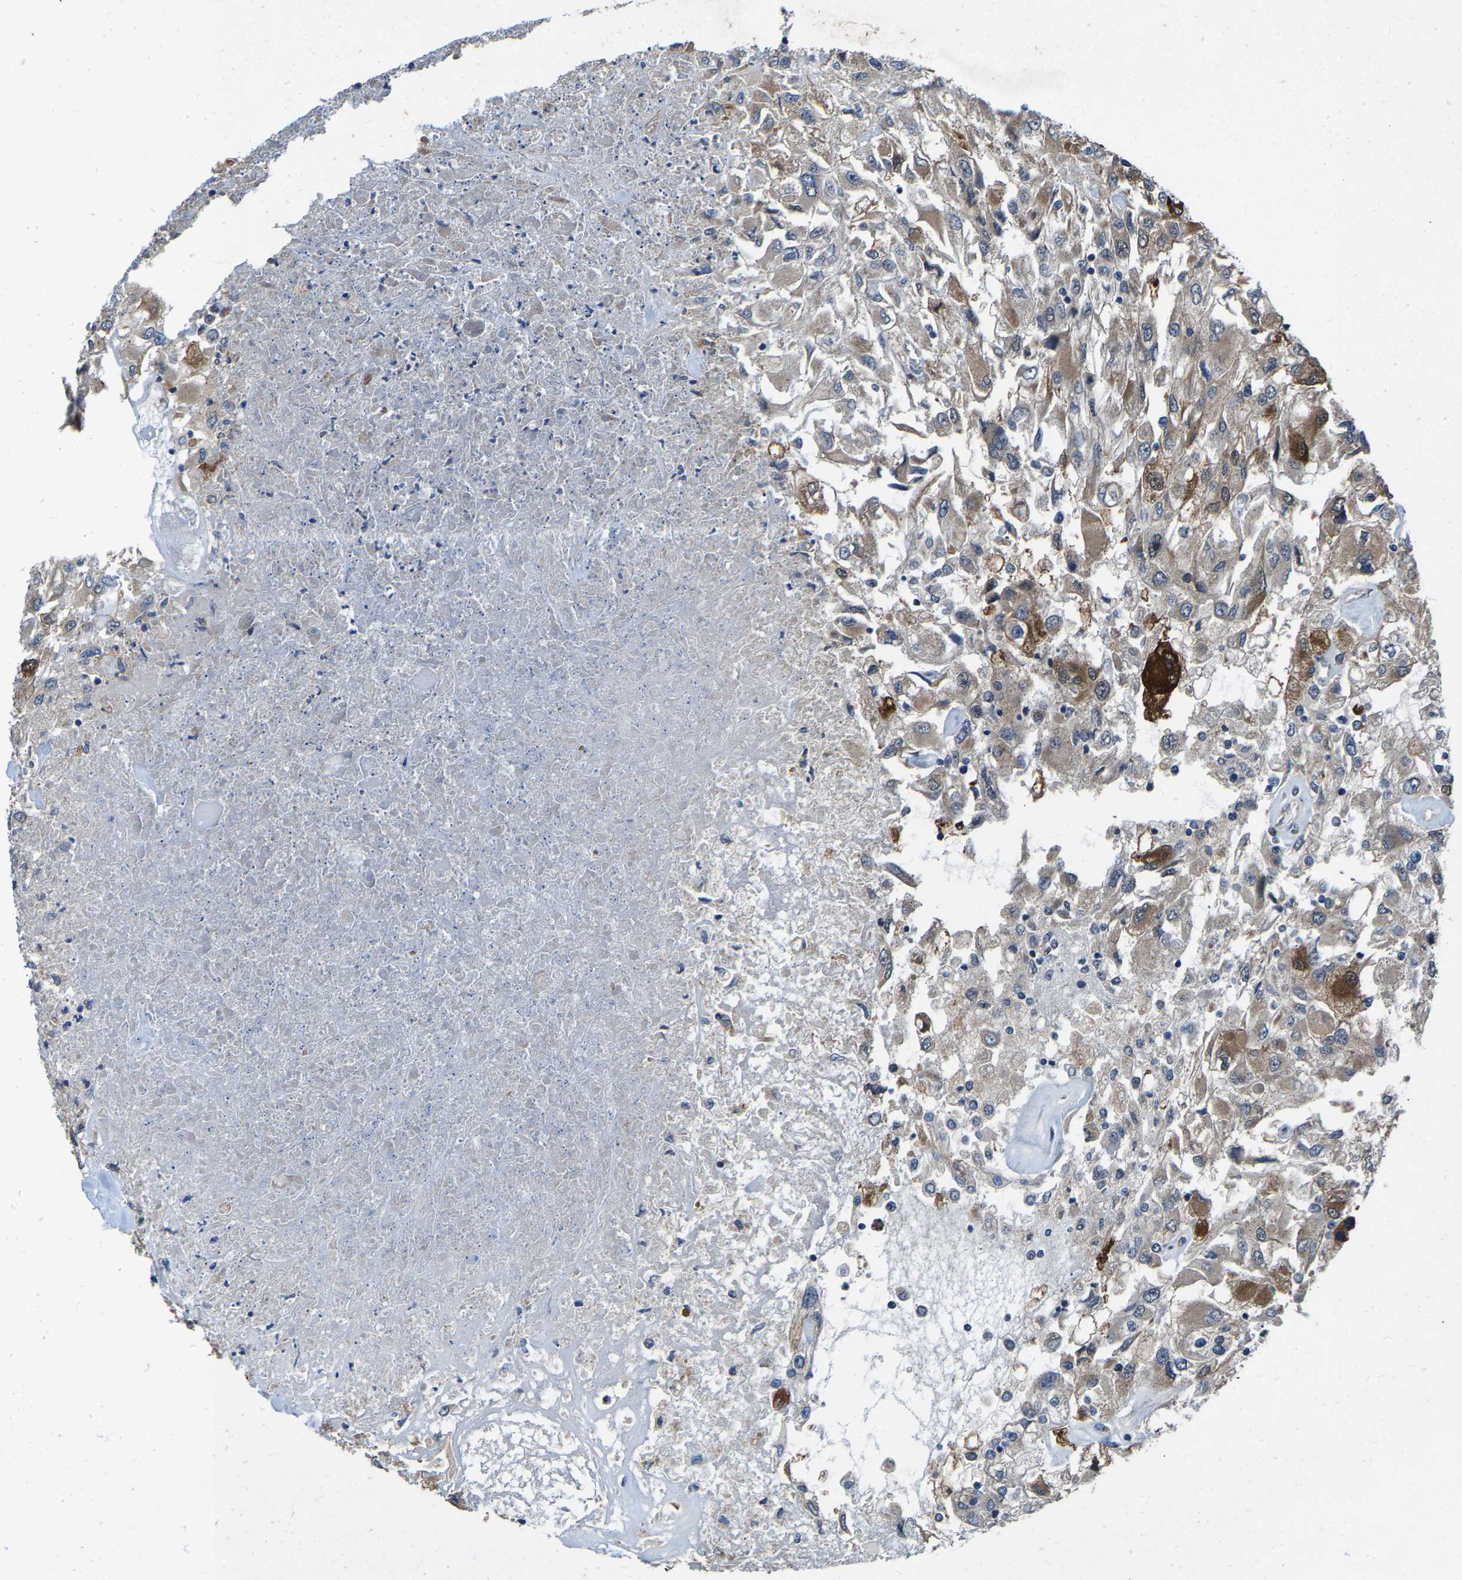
{"staining": {"intensity": "moderate", "quantity": "25%-75%", "location": "cytoplasmic/membranous"}, "tissue": "renal cancer", "cell_type": "Tumor cells", "image_type": "cancer", "snomed": [{"axis": "morphology", "description": "Adenocarcinoma, NOS"}, {"axis": "topography", "description": "Kidney"}], "caption": "A brown stain labels moderate cytoplasmic/membranous staining of a protein in human adenocarcinoma (renal) tumor cells.", "gene": "PDP1", "patient": {"sex": "female", "age": 52}}